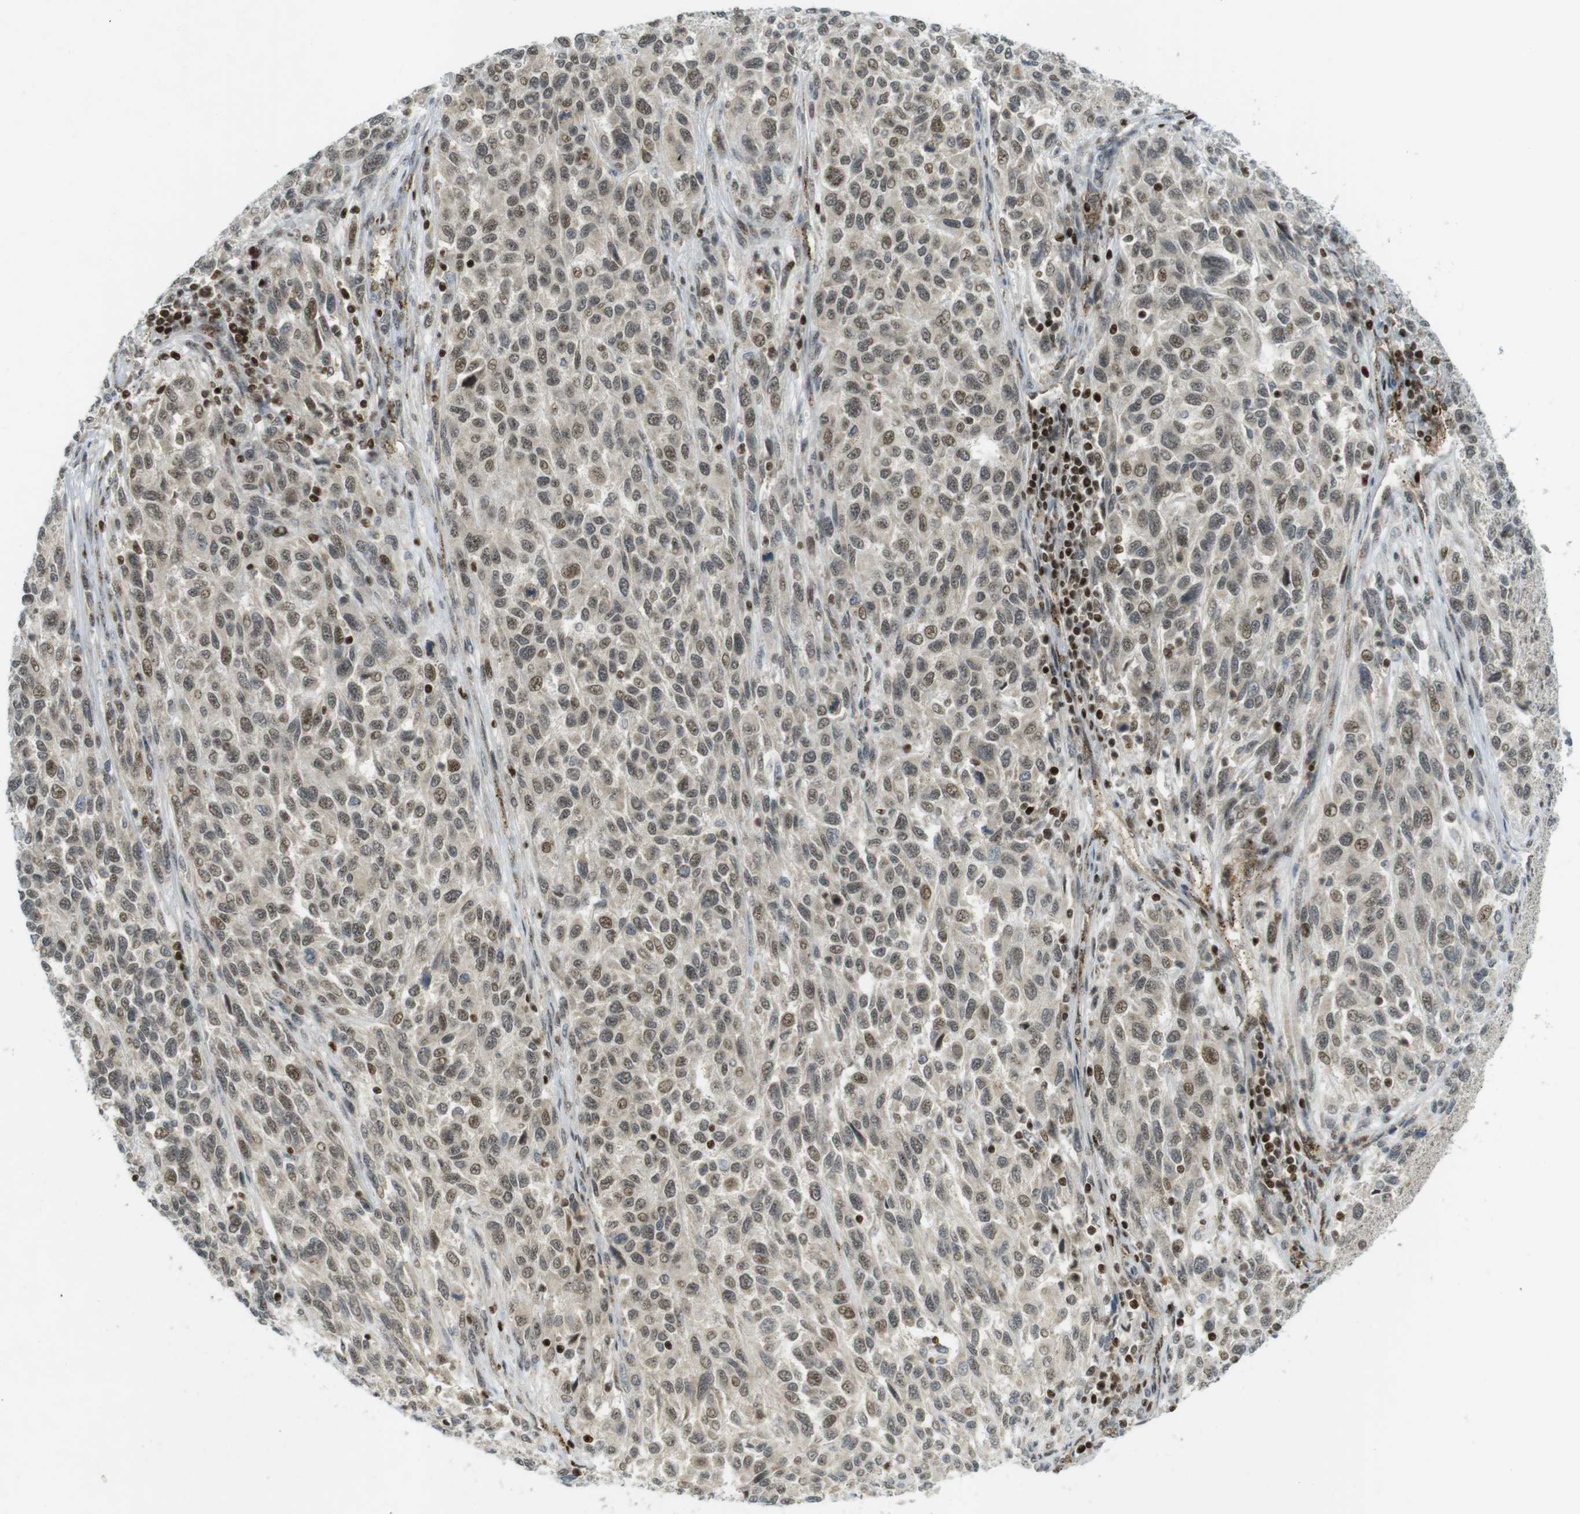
{"staining": {"intensity": "weak", "quantity": "25%-75%", "location": "cytoplasmic/membranous,nuclear"}, "tissue": "melanoma", "cell_type": "Tumor cells", "image_type": "cancer", "snomed": [{"axis": "morphology", "description": "Malignant melanoma, Metastatic site"}, {"axis": "topography", "description": "Lymph node"}], "caption": "Human melanoma stained with a brown dye shows weak cytoplasmic/membranous and nuclear positive staining in about 25%-75% of tumor cells.", "gene": "PPP1R13B", "patient": {"sex": "male", "age": 61}}